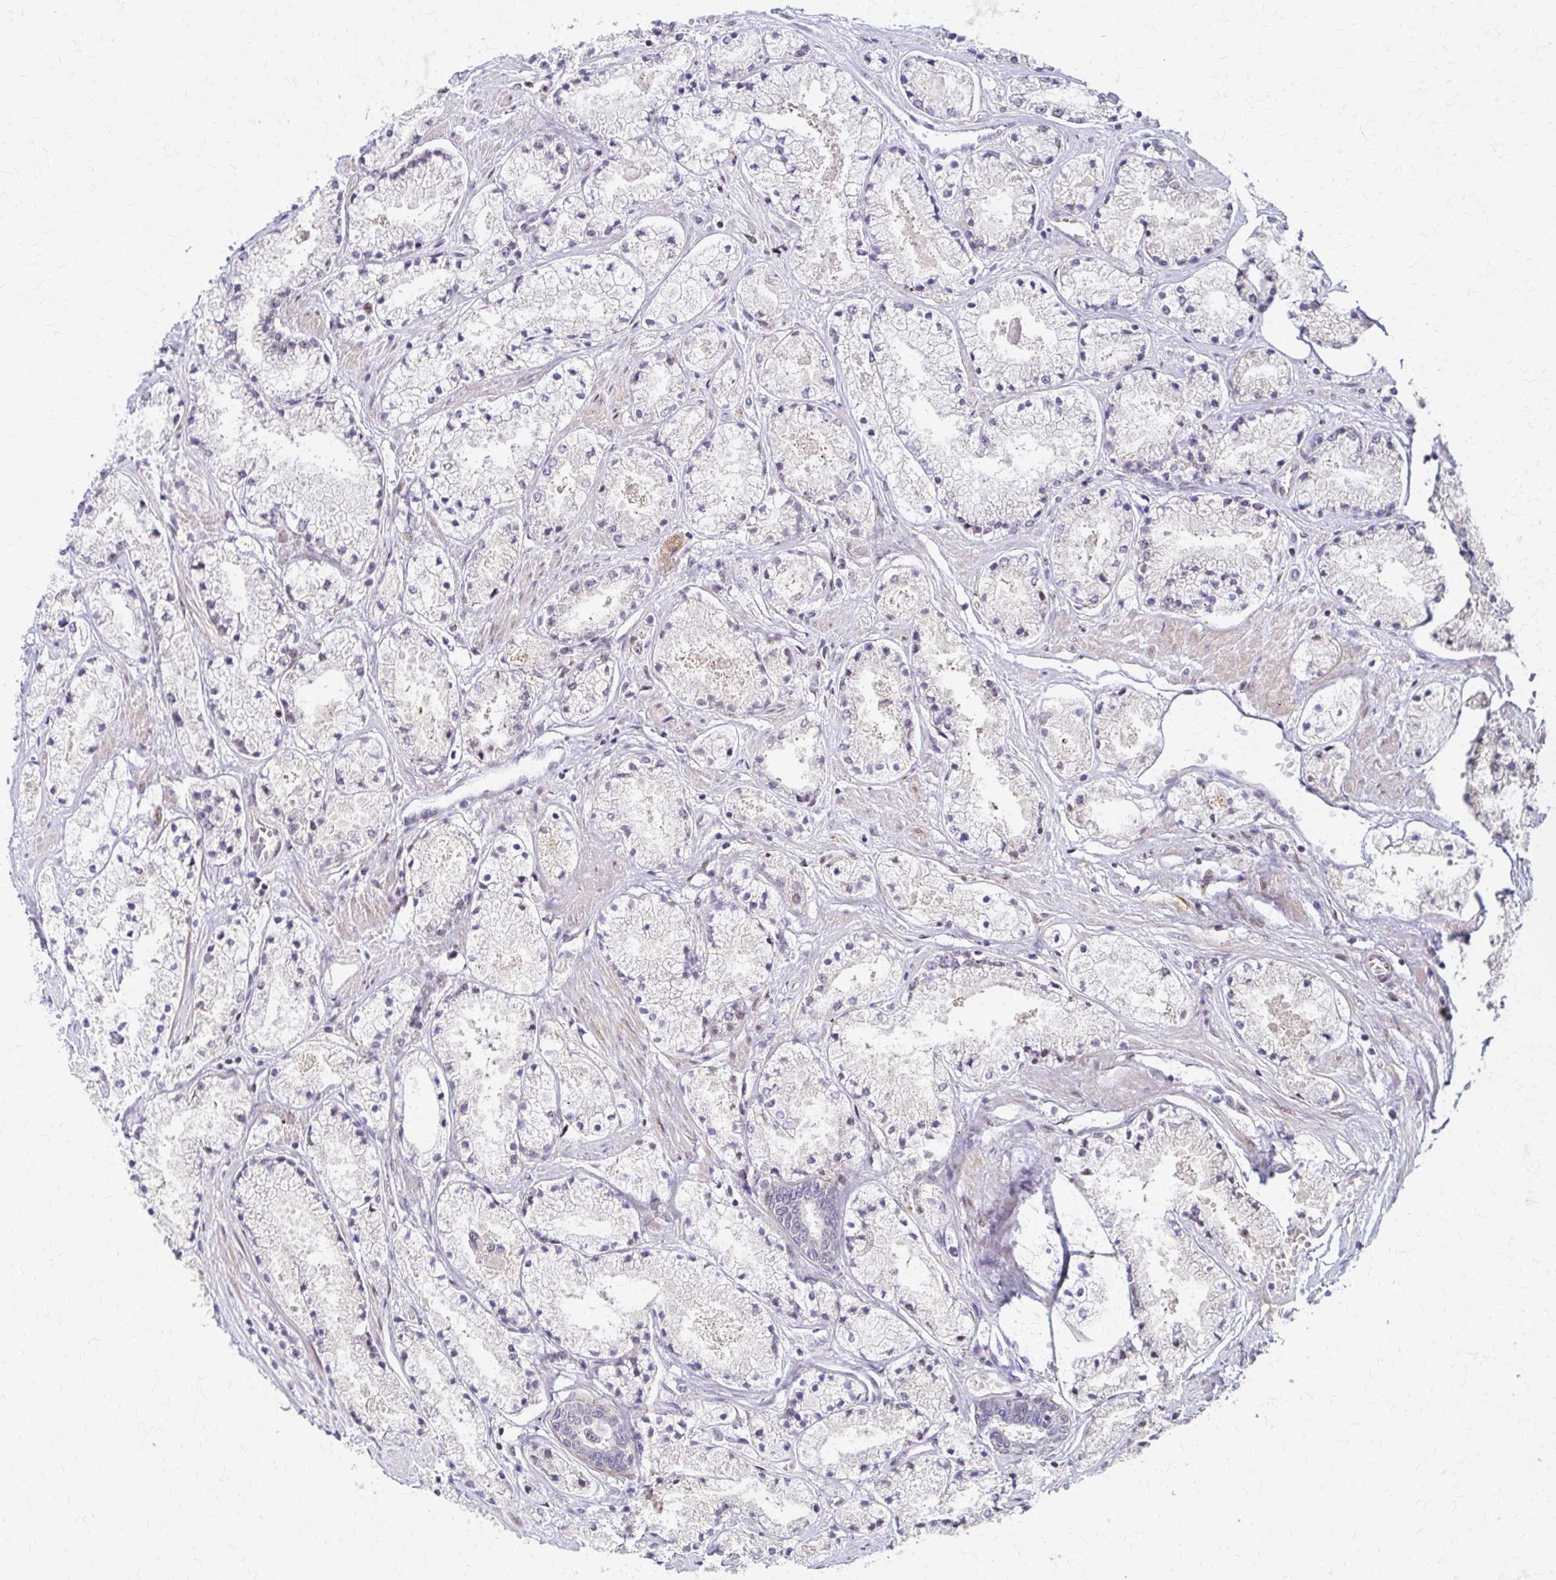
{"staining": {"intensity": "negative", "quantity": "none", "location": "none"}, "tissue": "prostate cancer", "cell_type": "Tumor cells", "image_type": "cancer", "snomed": [{"axis": "morphology", "description": "Adenocarcinoma, High grade"}, {"axis": "topography", "description": "Prostate"}], "caption": "Tumor cells show no significant positivity in prostate cancer (high-grade adenocarcinoma).", "gene": "PSMD7", "patient": {"sex": "male", "age": 63}}